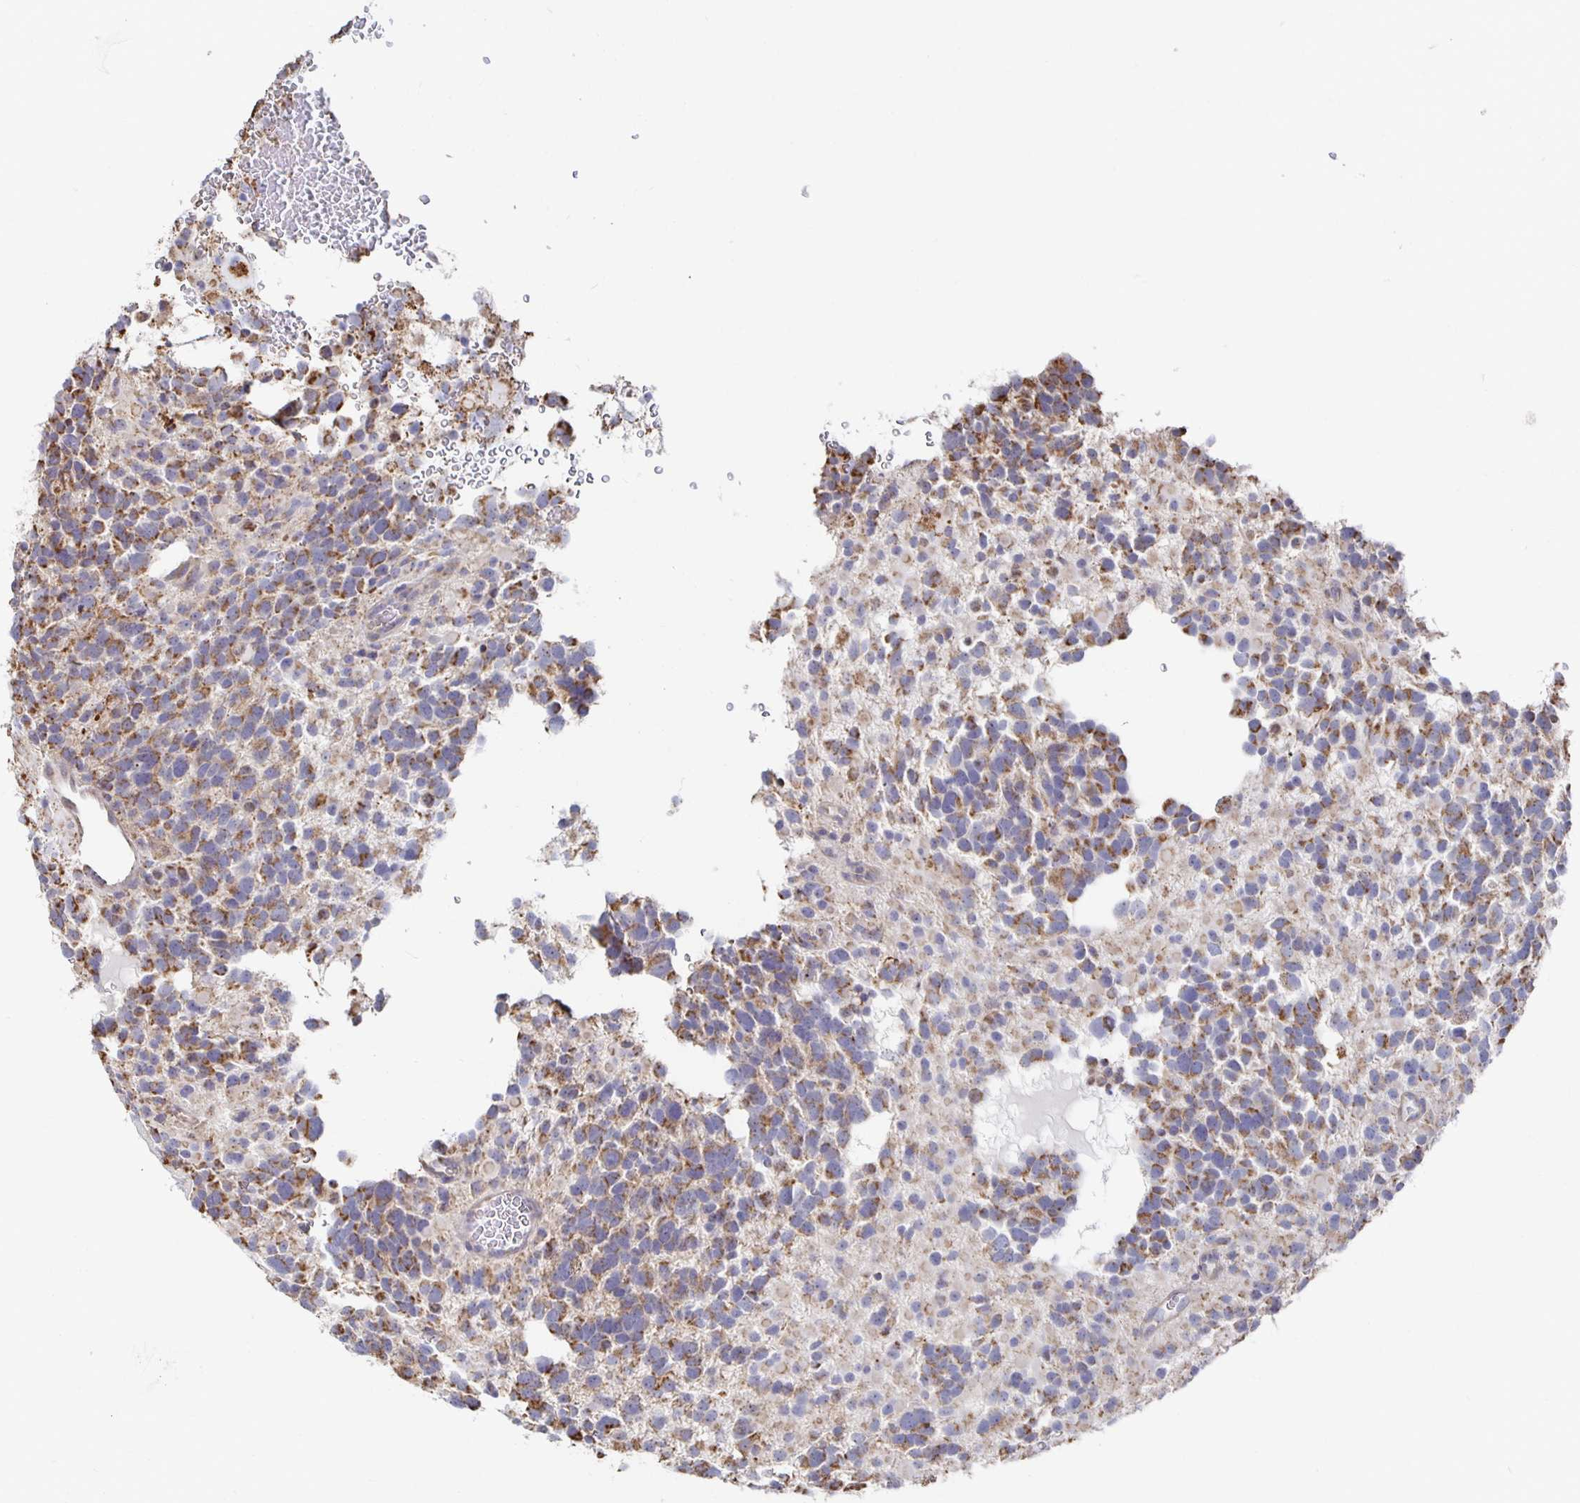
{"staining": {"intensity": "moderate", "quantity": ">75%", "location": "cytoplasmic/membranous"}, "tissue": "glioma", "cell_type": "Tumor cells", "image_type": "cancer", "snomed": [{"axis": "morphology", "description": "Glioma, malignant, High grade"}, {"axis": "topography", "description": "Brain"}], "caption": "Glioma tissue reveals moderate cytoplasmic/membranous expression in approximately >75% of tumor cells, visualized by immunohistochemistry.", "gene": "NKX2-8", "patient": {"sex": "female", "age": 40}}